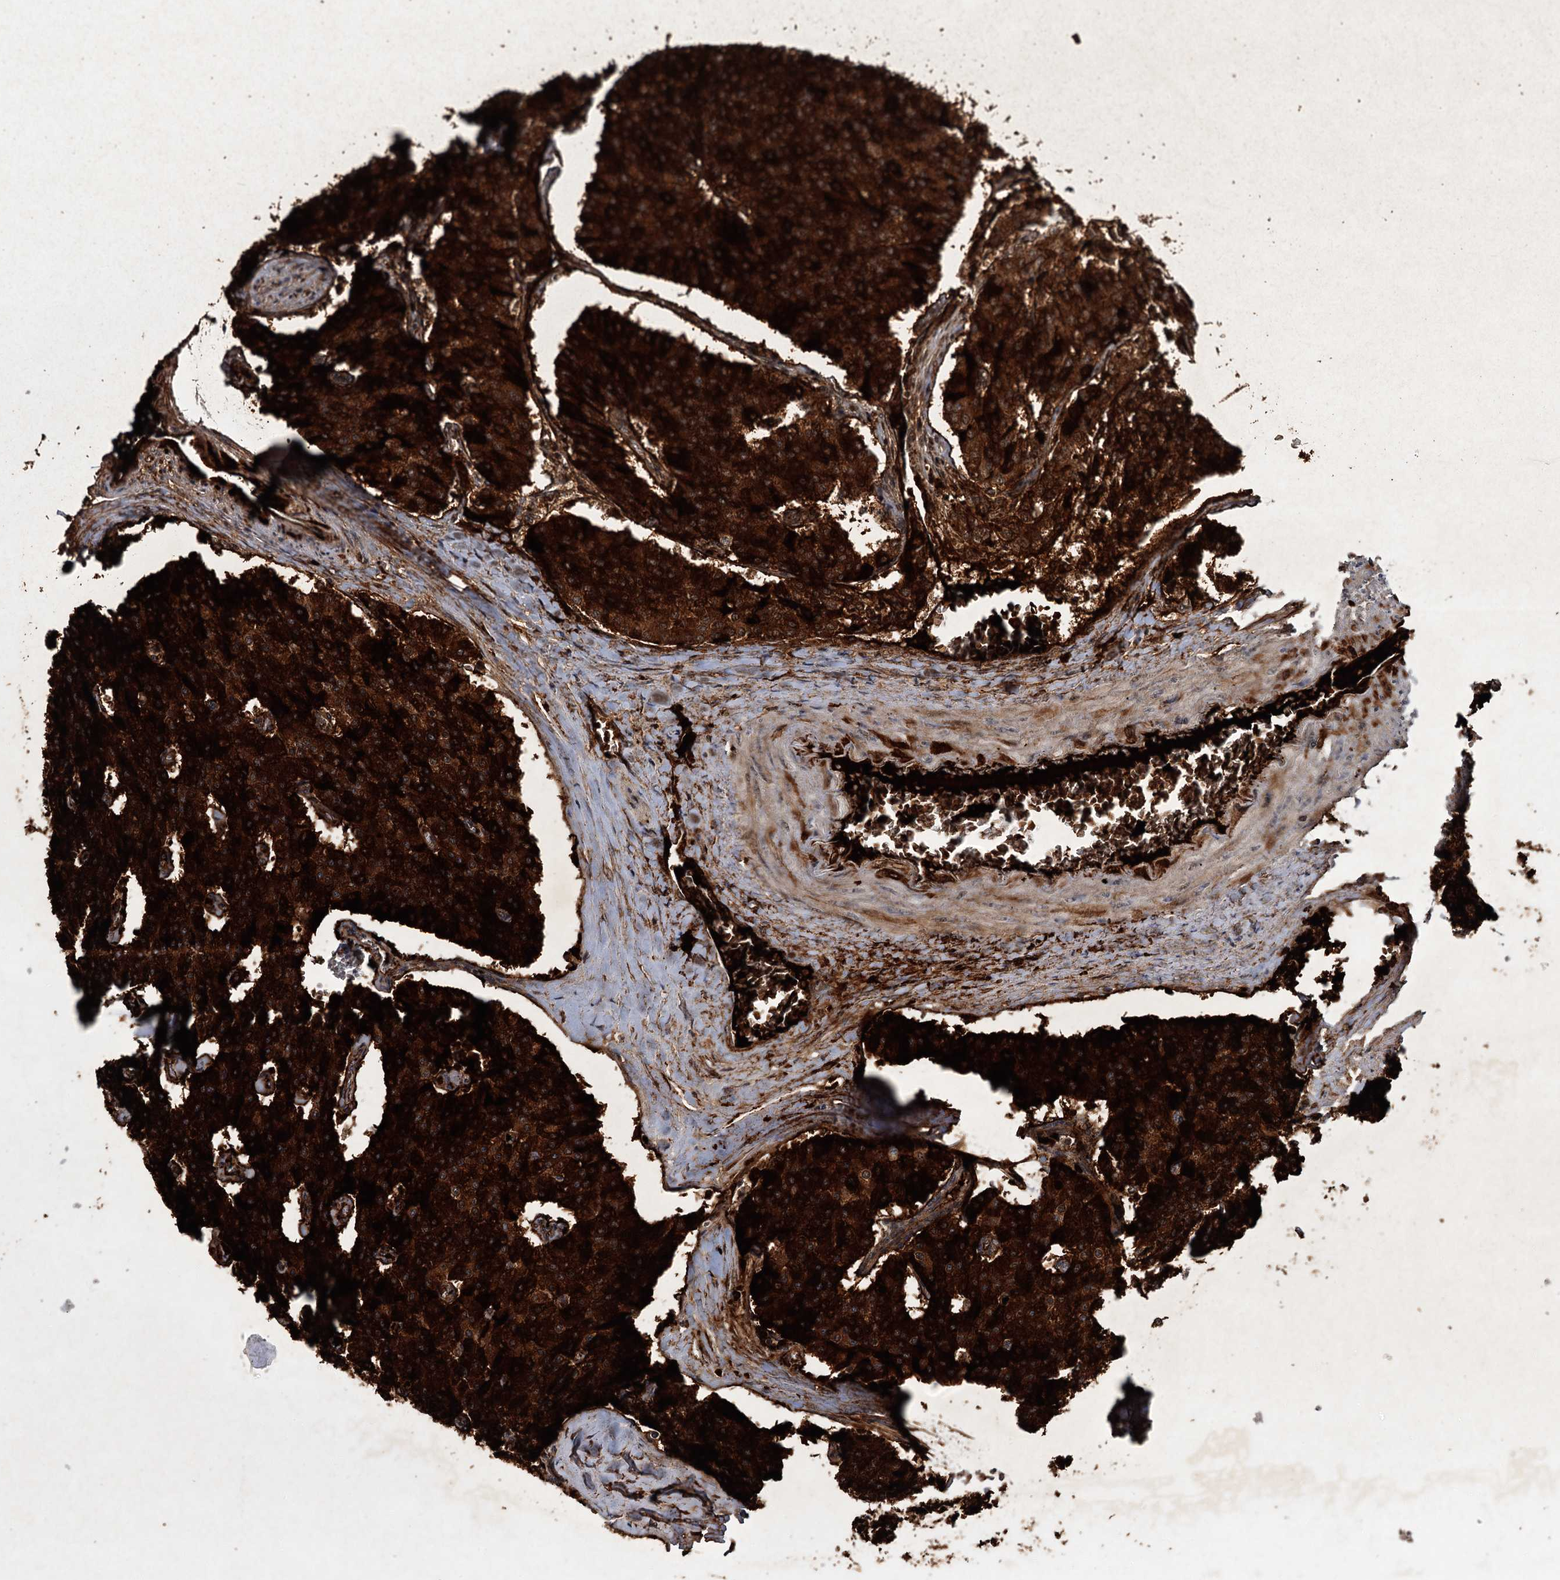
{"staining": {"intensity": "strong", "quantity": ">75%", "location": "cytoplasmic/membranous"}, "tissue": "carcinoid", "cell_type": "Tumor cells", "image_type": "cancer", "snomed": [{"axis": "morphology", "description": "Carcinoid, malignant, NOS"}, {"axis": "topography", "description": "Colon"}], "caption": "Protein expression analysis of human carcinoid reveals strong cytoplasmic/membranous staining in approximately >75% of tumor cells. (IHC, brightfield microscopy, high magnification).", "gene": "KANSL2", "patient": {"sex": "female", "age": 52}}